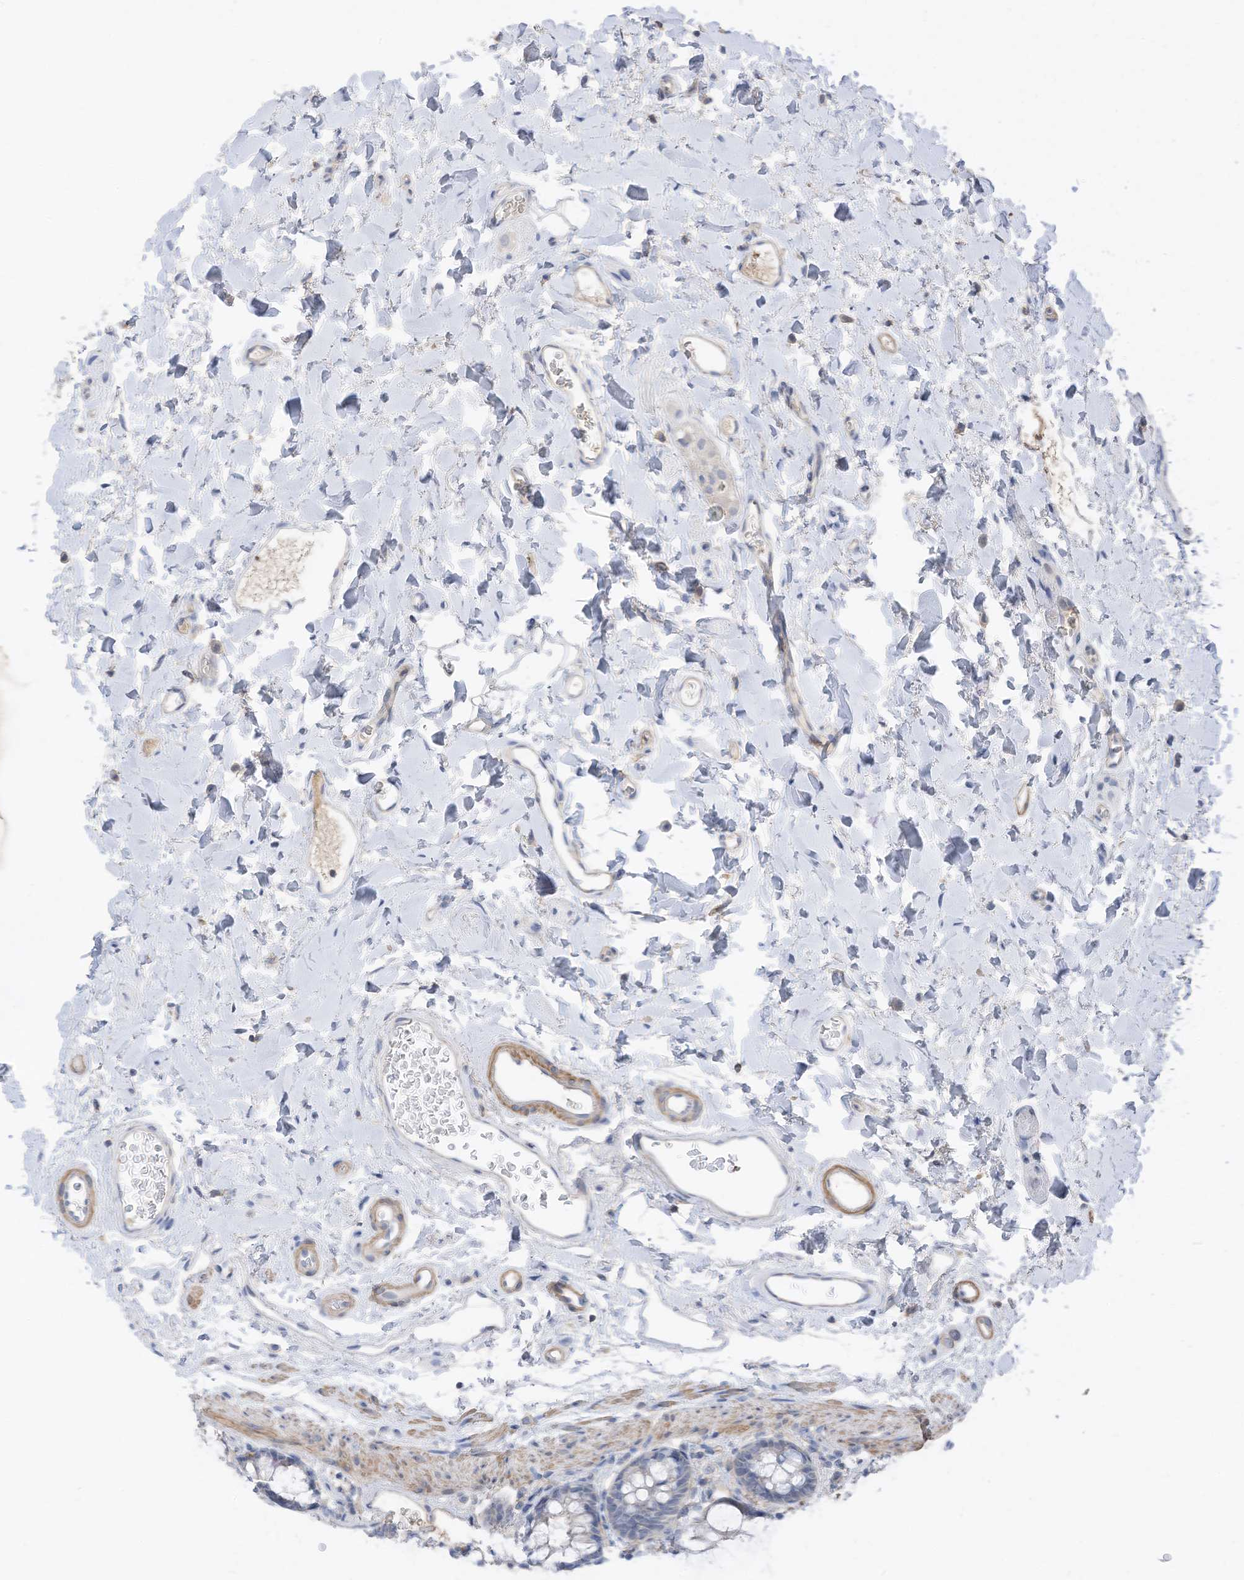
{"staining": {"intensity": "negative", "quantity": "none", "location": "none"}, "tissue": "rectum", "cell_type": "Glandular cells", "image_type": "normal", "snomed": [{"axis": "morphology", "description": "Normal tissue, NOS"}, {"axis": "topography", "description": "Rectum"}], "caption": "High magnification brightfield microscopy of normal rectum stained with DAB (3,3'-diaminobenzidine) (brown) and counterstained with hematoxylin (blue): glandular cells show no significant positivity. (Immunohistochemistry, brightfield microscopy, high magnification).", "gene": "SLFN14", "patient": {"sex": "female", "age": 65}}